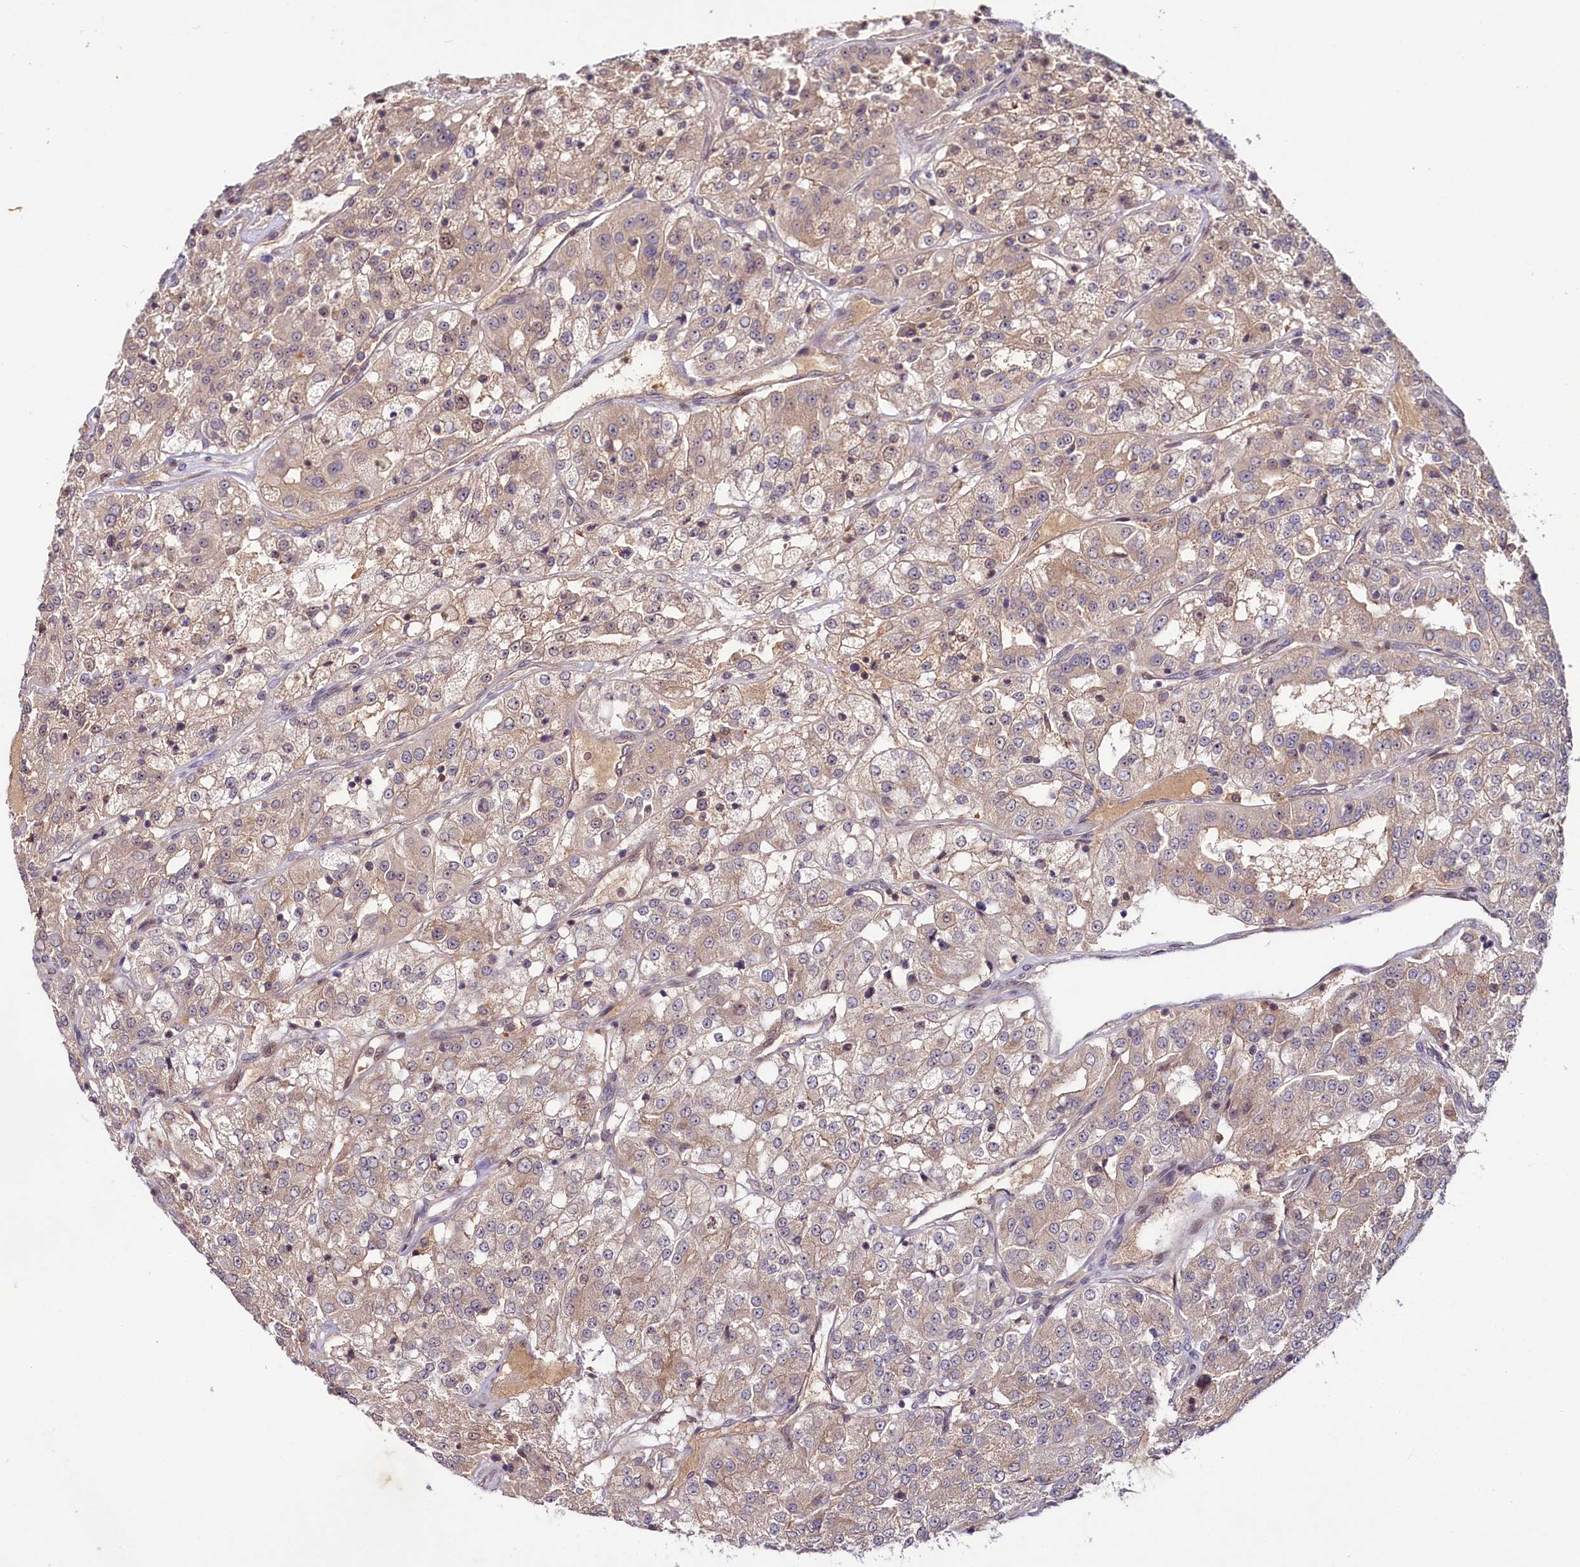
{"staining": {"intensity": "weak", "quantity": ">75%", "location": "cytoplasmic/membranous"}, "tissue": "renal cancer", "cell_type": "Tumor cells", "image_type": "cancer", "snomed": [{"axis": "morphology", "description": "Adenocarcinoma, NOS"}, {"axis": "topography", "description": "Kidney"}], "caption": "Human adenocarcinoma (renal) stained with a brown dye exhibits weak cytoplasmic/membranous positive staining in approximately >75% of tumor cells.", "gene": "N4BP2L1", "patient": {"sex": "female", "age": 63}}